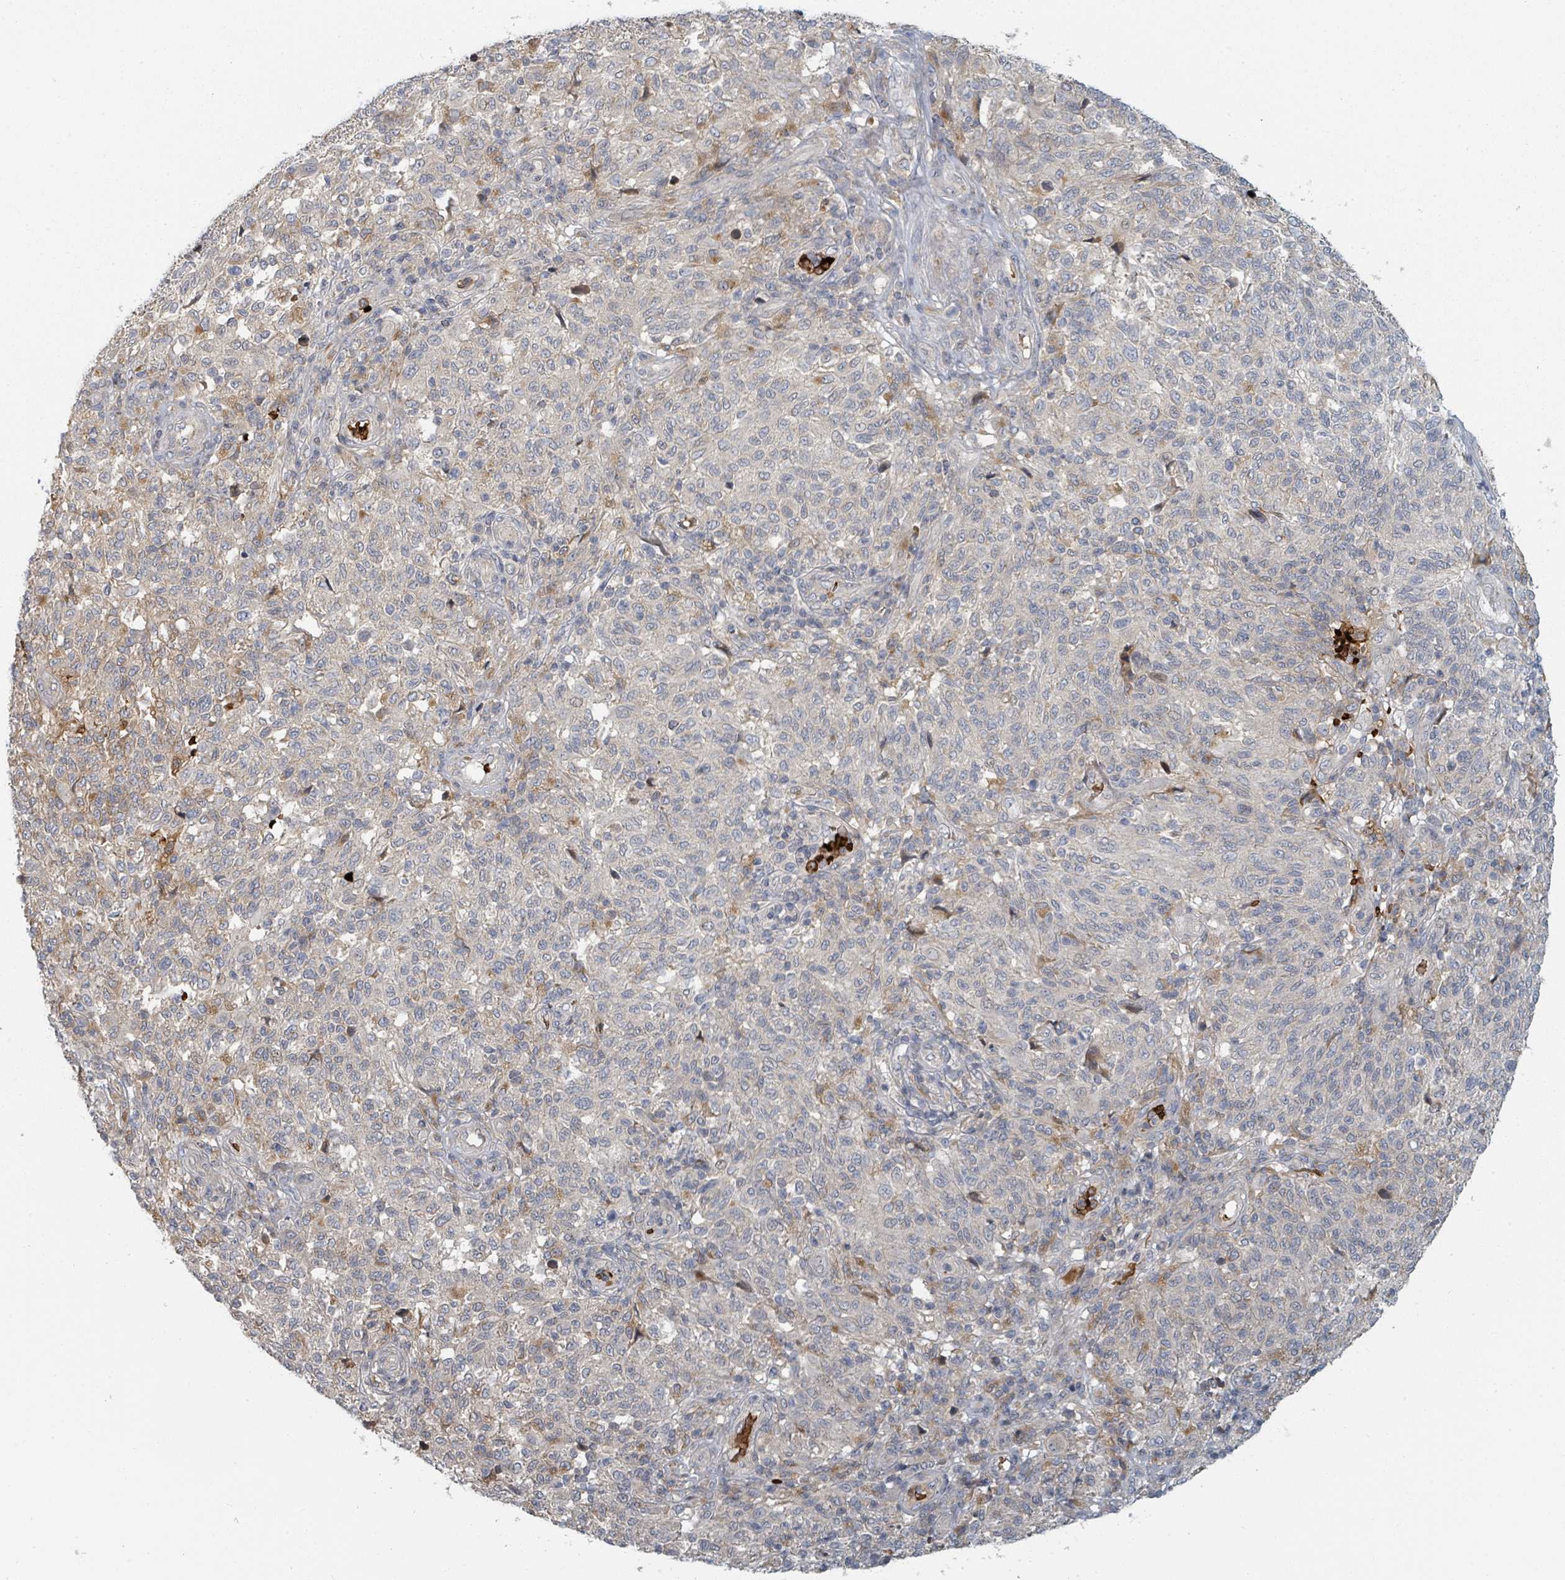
{"staining": {"intensity": "negative", "quantity": "none", "location": "none"}, "tissue": "melanoma", "cell_type": "Tumor cells", "image_type": "cancer", "snomed": [{"axis": "morphology", "description": "Malignant melanoma, NOS"}, {"axis": "topography", "description": "Skin"}], "caption": "High magnification brightfield microscopy of melanoma stained with DAB (brown) and counterstained with hematoxylin (blue): tumor cells show no significant positivity.", "gene": "TRPC4AP", "patient": {"sex": "male", "age": 66}}